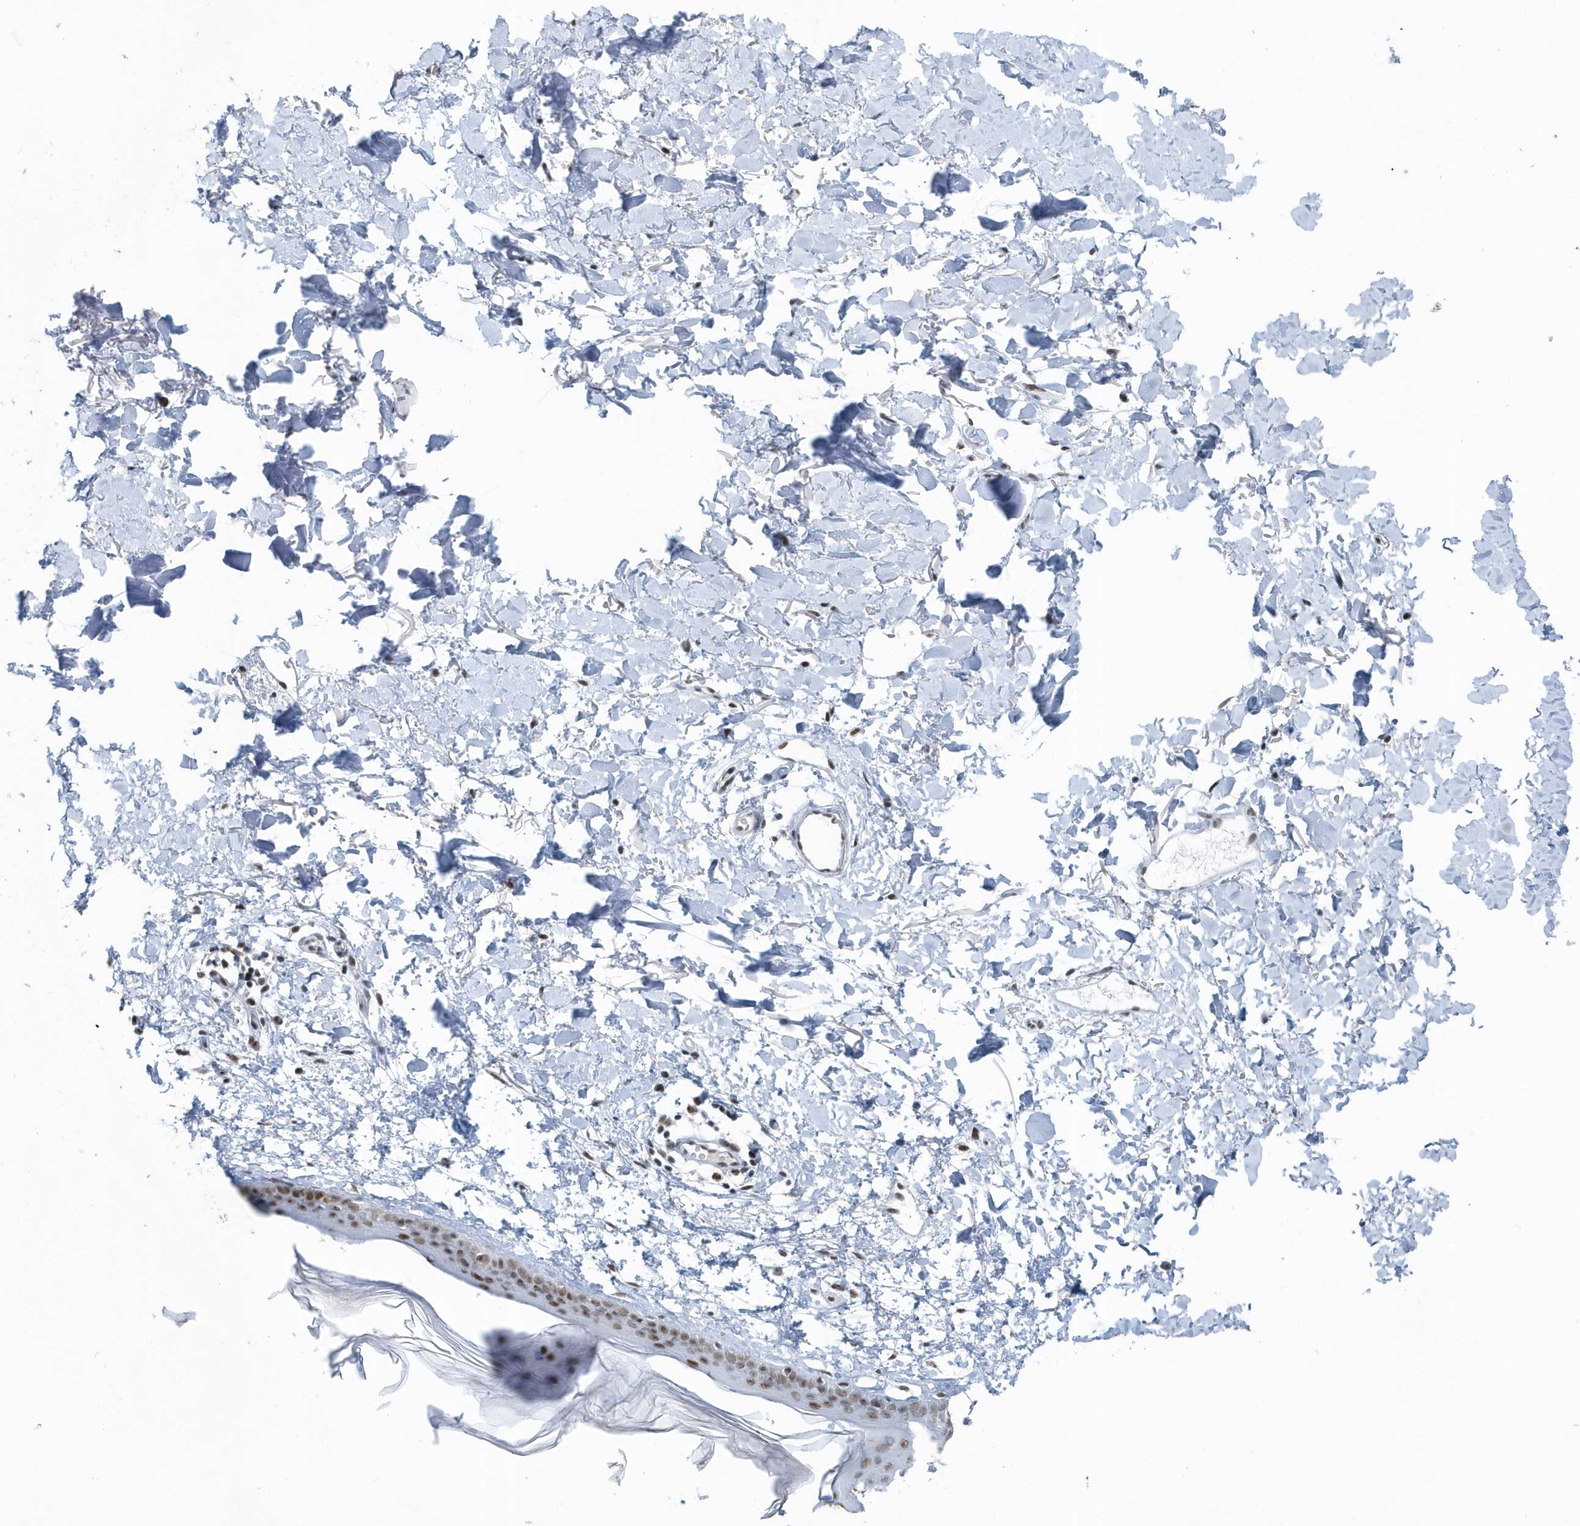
{"staining": {"intensity": "moderate", "quantity": ">75%", "location": "nuclear"}, "tissue": "skin", "cell_type": "Fibroblasts", "image_type": "normal", "snomed": [{"axis": "morphology", "description": "Normal tissue, NOS"}, {"axis": "topography", "description": "Skin"}], "caption": "Human skin stained with a protein marker exhibits moderate staining in fibroblasts.", "gene": "FIP1L1", "patient": {"sex": "female", "age": 58}}